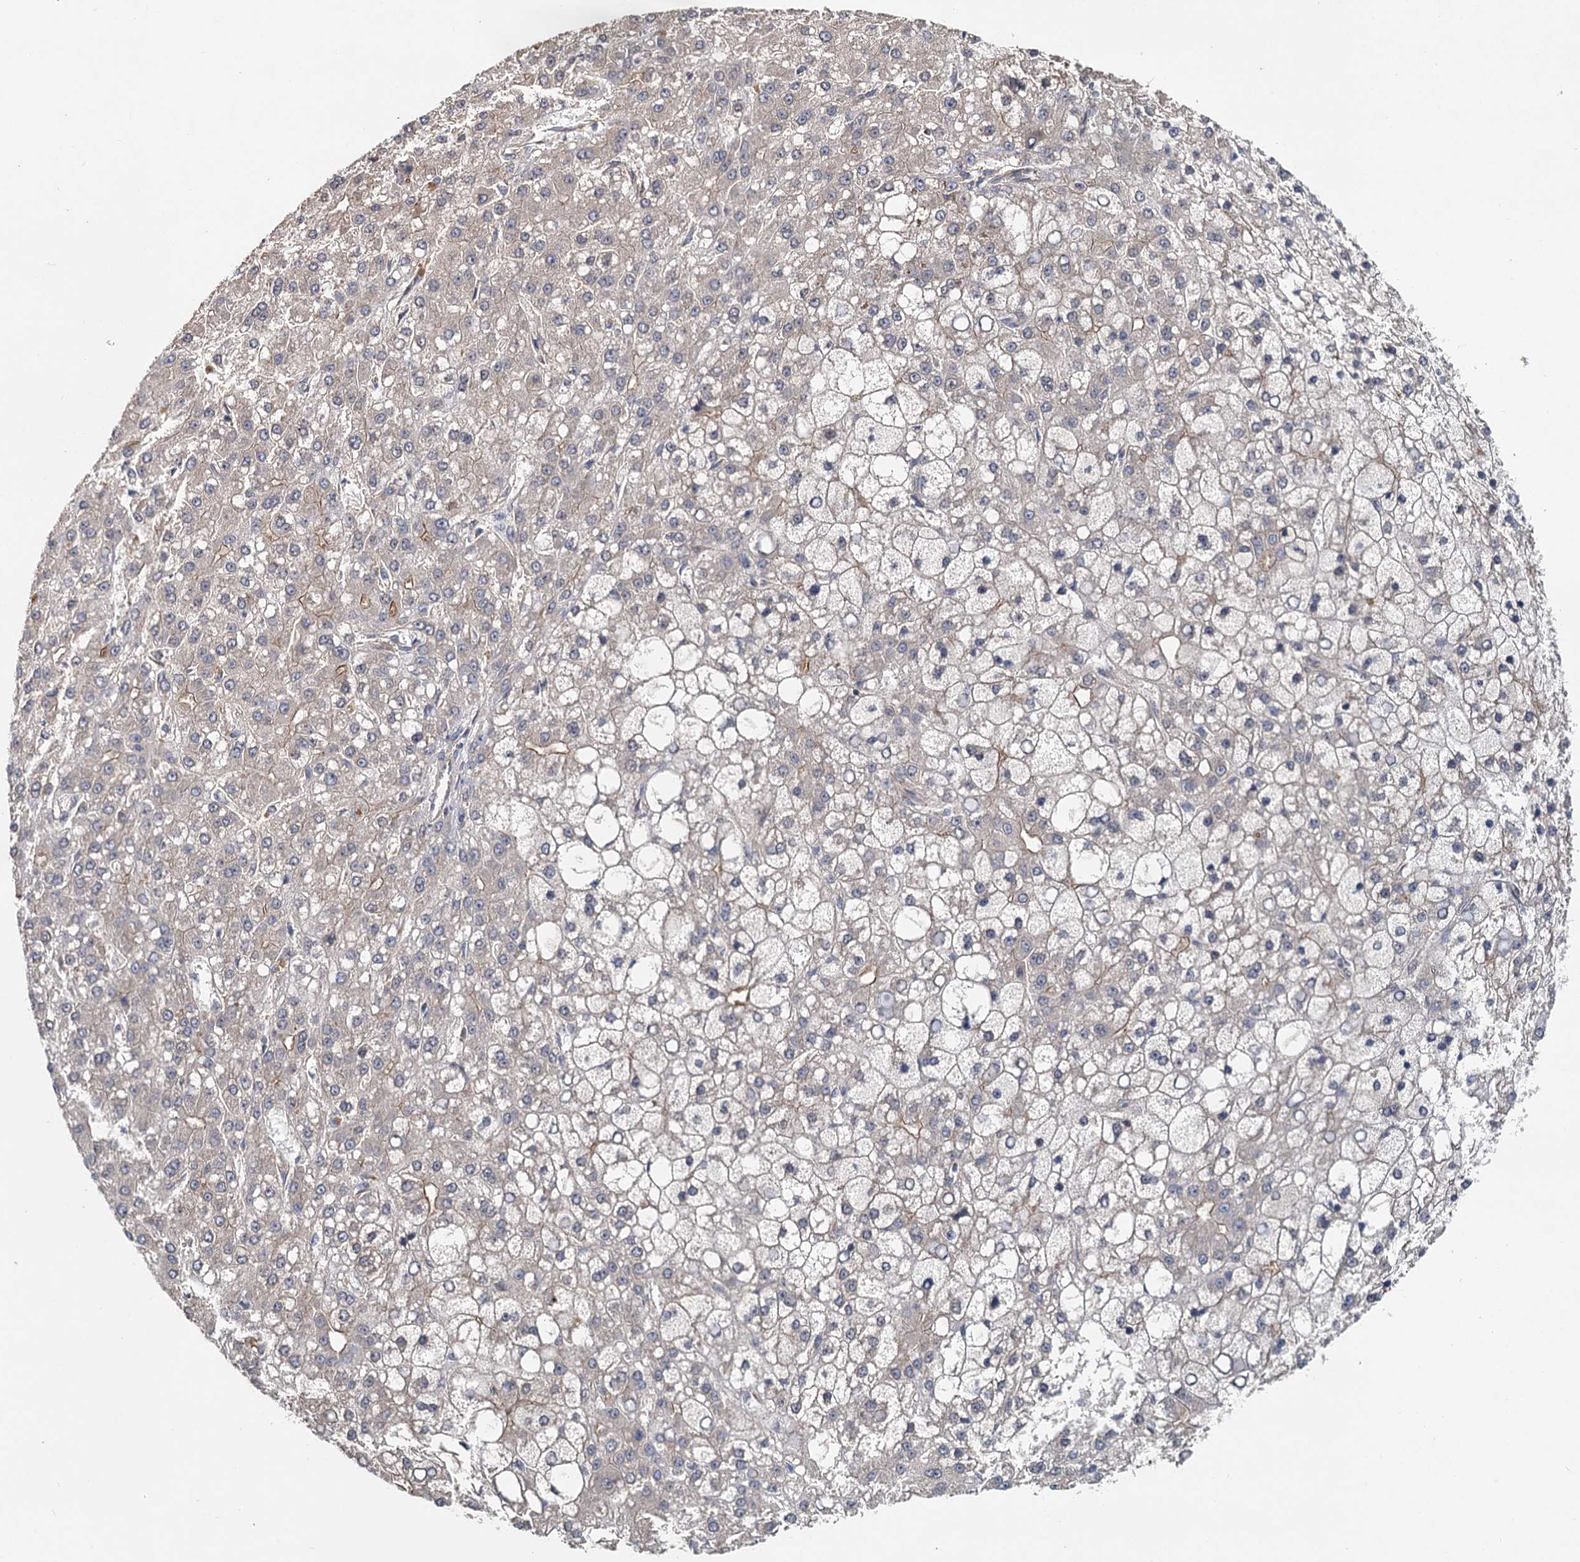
{"staining": {"intensity": "weak", "quantity": "<25%", "location": "cytoplasmic/membranous"}, "tissue": "liver cancer", "cell_type": "Tumor cells", "image_type": "cancer", "snomed": [{"axis": "morphology", "description": "Carcinoma, Hepatocellular, NOS"}, {"axis": "topography", "description": "Liver"}], "caption": "High magnification brightfield microscopy of liver cancer (hepatocellular carcinoma) stained with DAB (3,3'-diaminobenzidine) (brown) and counterstained with hematoxylin (blue): tumor cells show no significant positivity.", "gene": "ZNF324", "patient": {"sex": "male", "age": 67}}